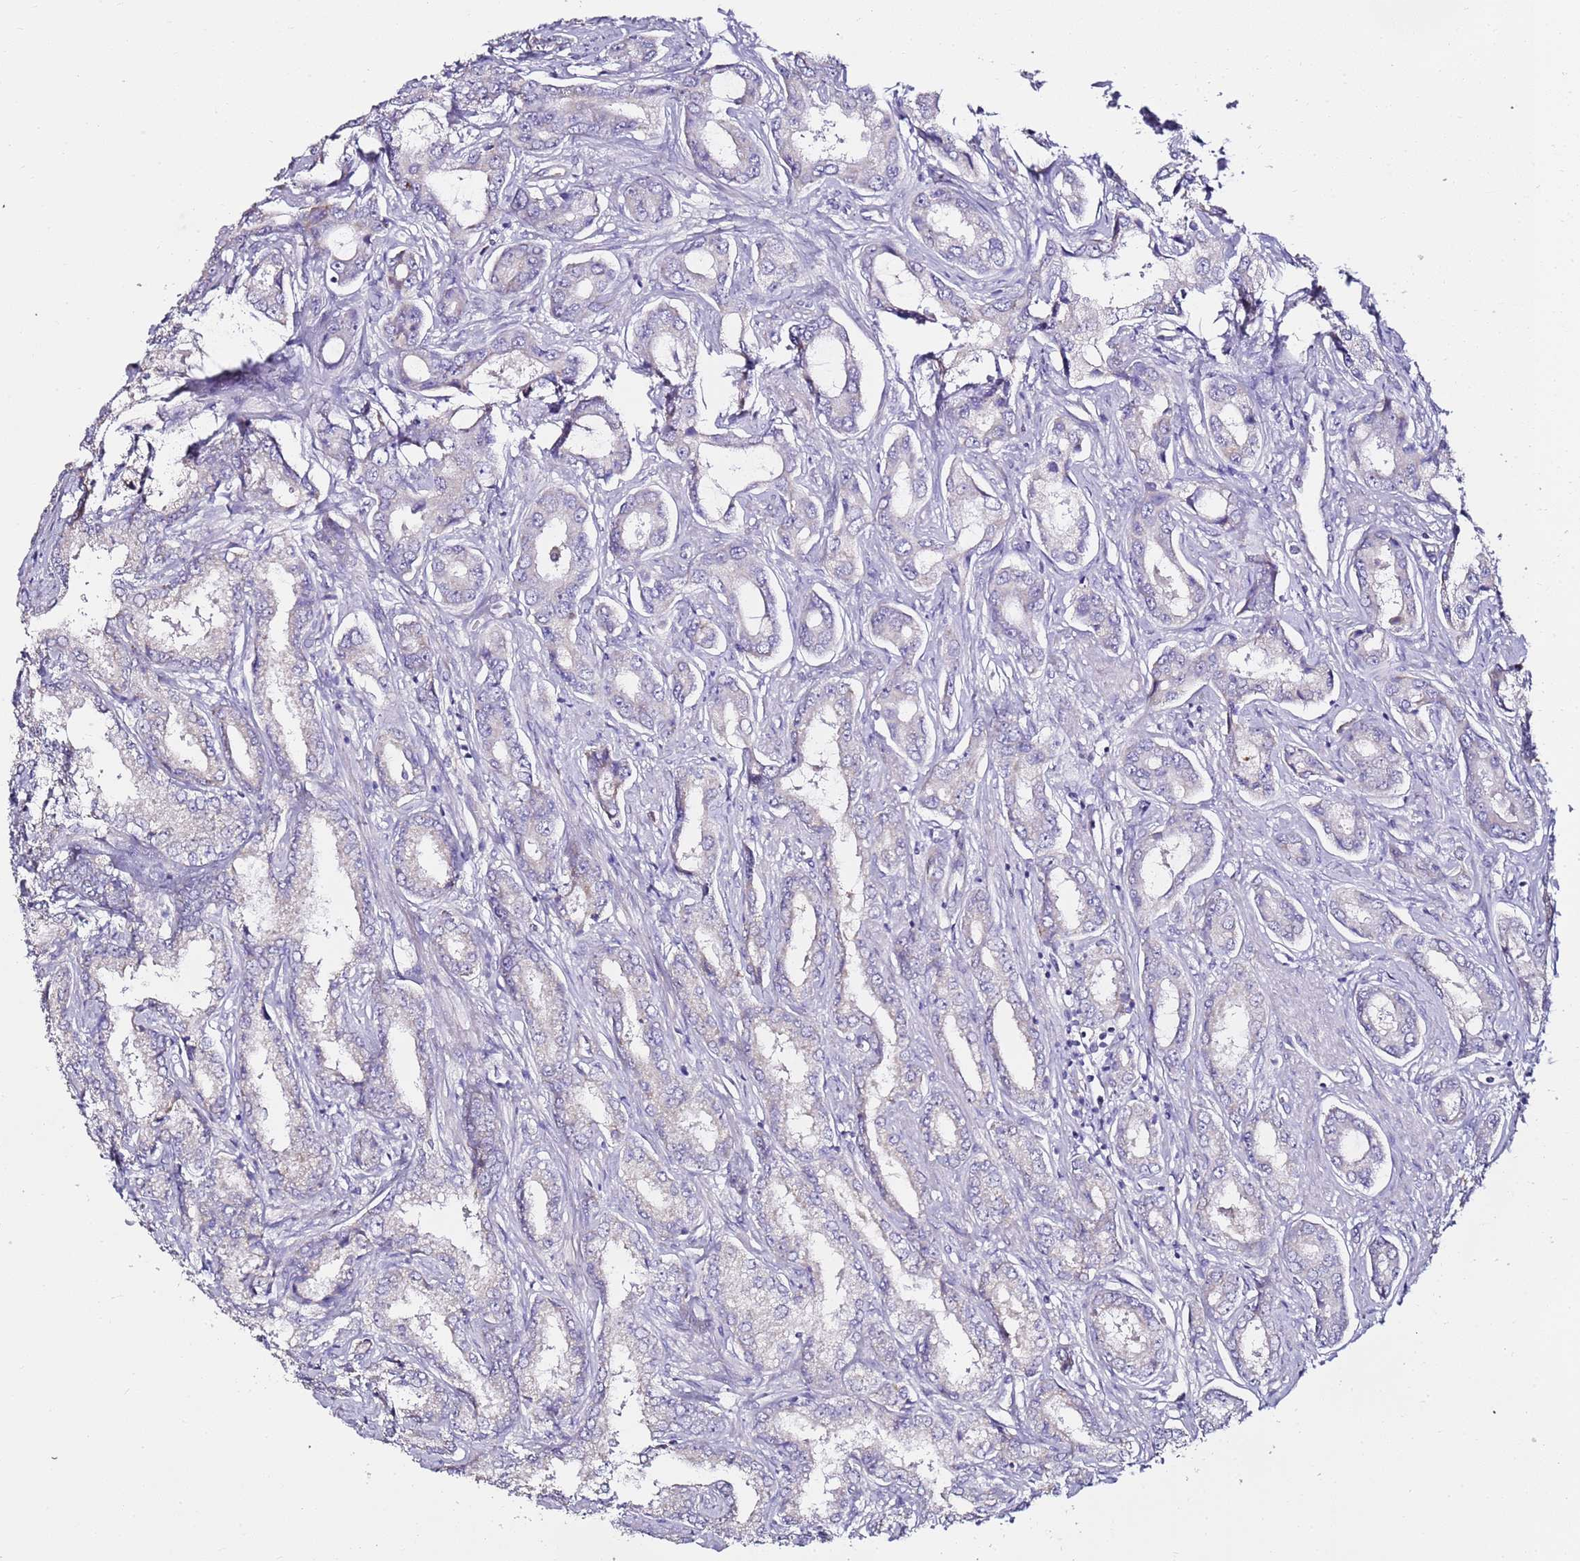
{"staining": {"intensity": "negative", "quantity": "none", "location": "none"}, "tissue": "prostate cancer", "cell_type": "Tumor cells", "image_type": "cancer", "snomed": [{"axis": "morphology", "description": "Adenocarcinoma, Low grade"}, {"axis": "topography", "description": "Prostate"}], "caption": "Prostate cancer was stained to show a protein in brown. There is no significant expression in tumor cells.", "gene": "MYBPC3", "patient": {"sex": "male", "age": 68}}